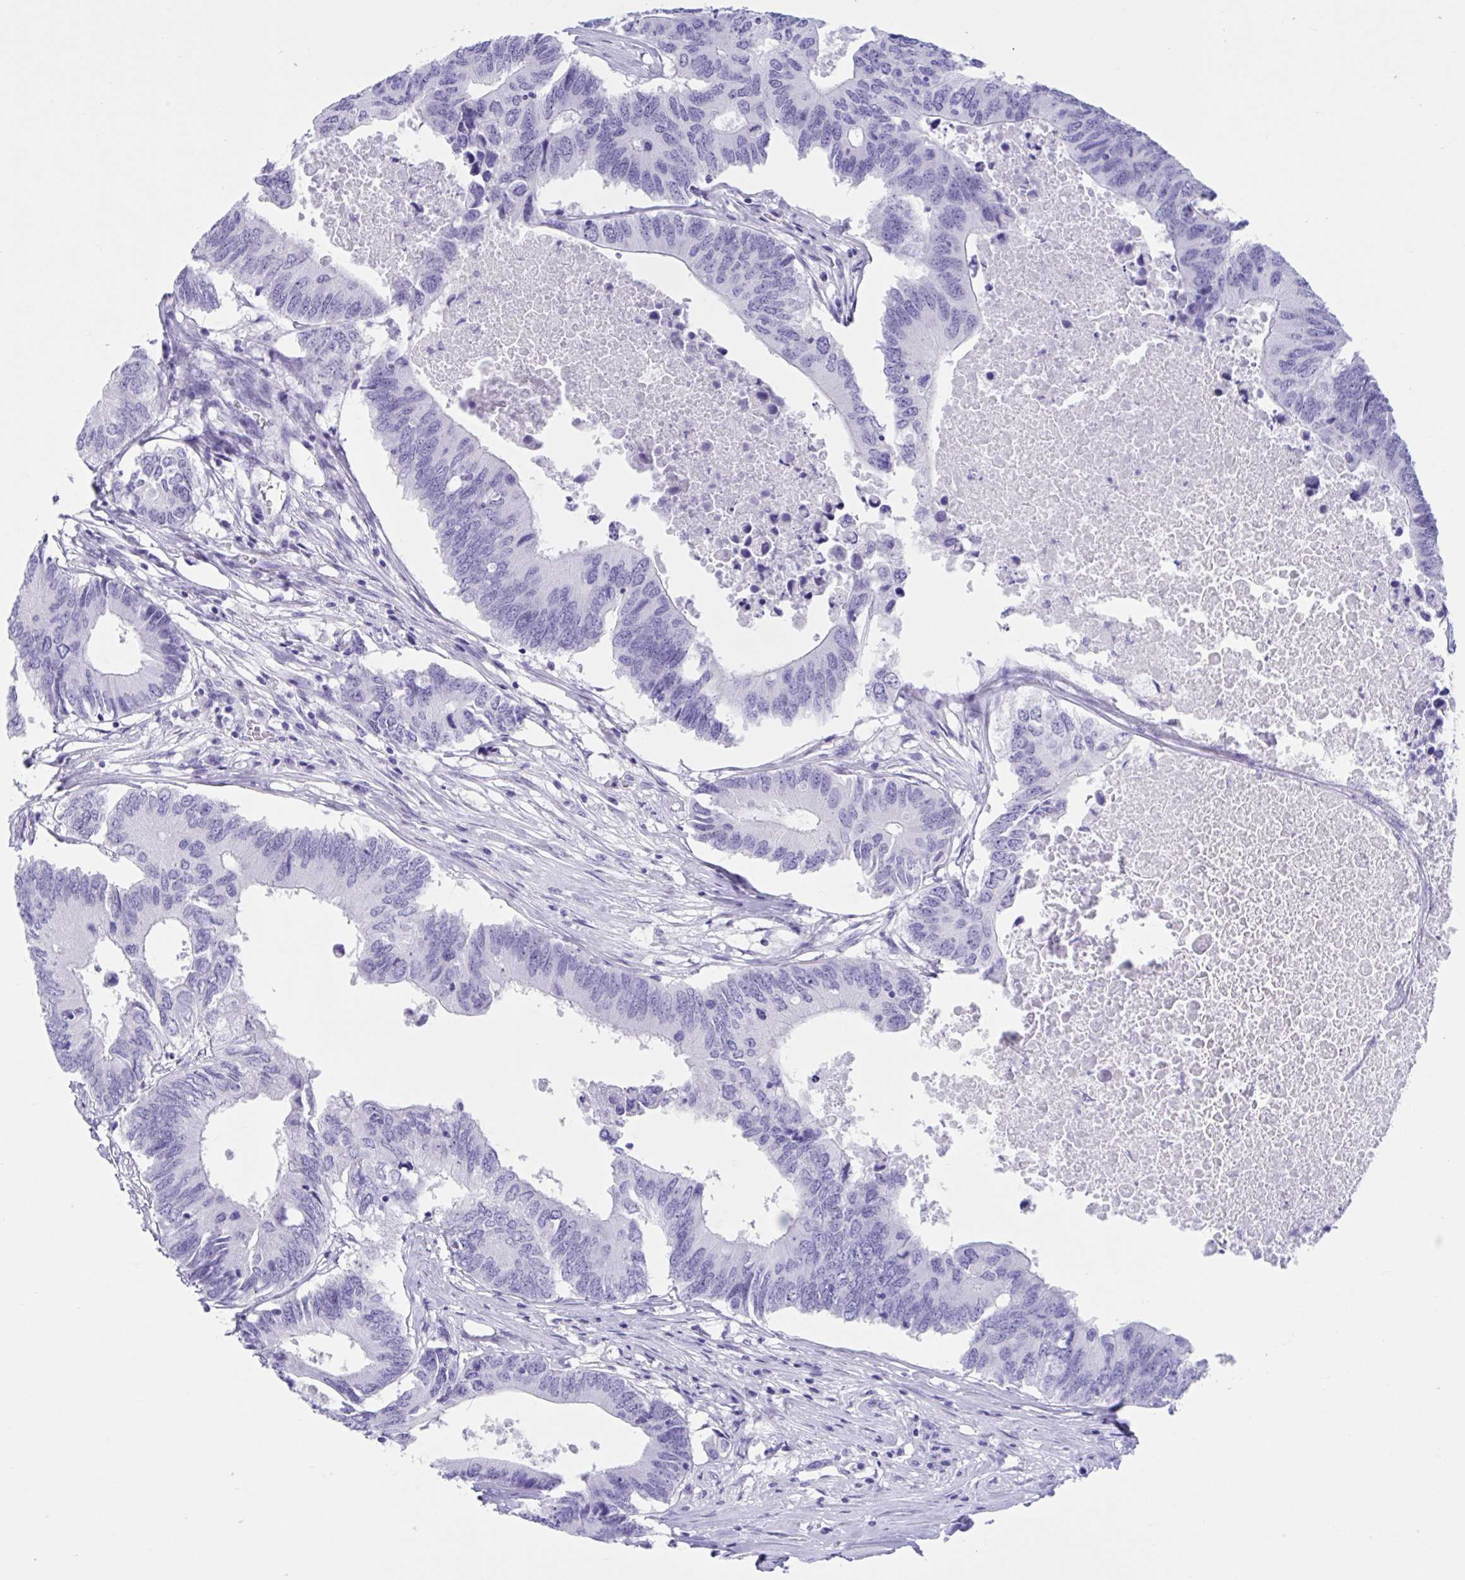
{"staining": {"intensity": "negative", "quantity": "none", "location": "none"}, "tissue": "colorectal cancer", "cell_type": "Tumor cells", "image_type": "cancer", "snomed": [{"axis": "morphology", "description": "Adenocarcinoma, NOS"}, {"axis": "topography", "description": "Colon"}], "caption": "Immunohistochemical staining of human colorectal adenocarcinoma reveals no significant positivity in tumor cells. (DAB (3,3'-diaminobenzidine) immunohistochemistry with hematoxylin counter stain).", "gene": "TMEM35A", "patient": {"sex": "male", "age": 71}}